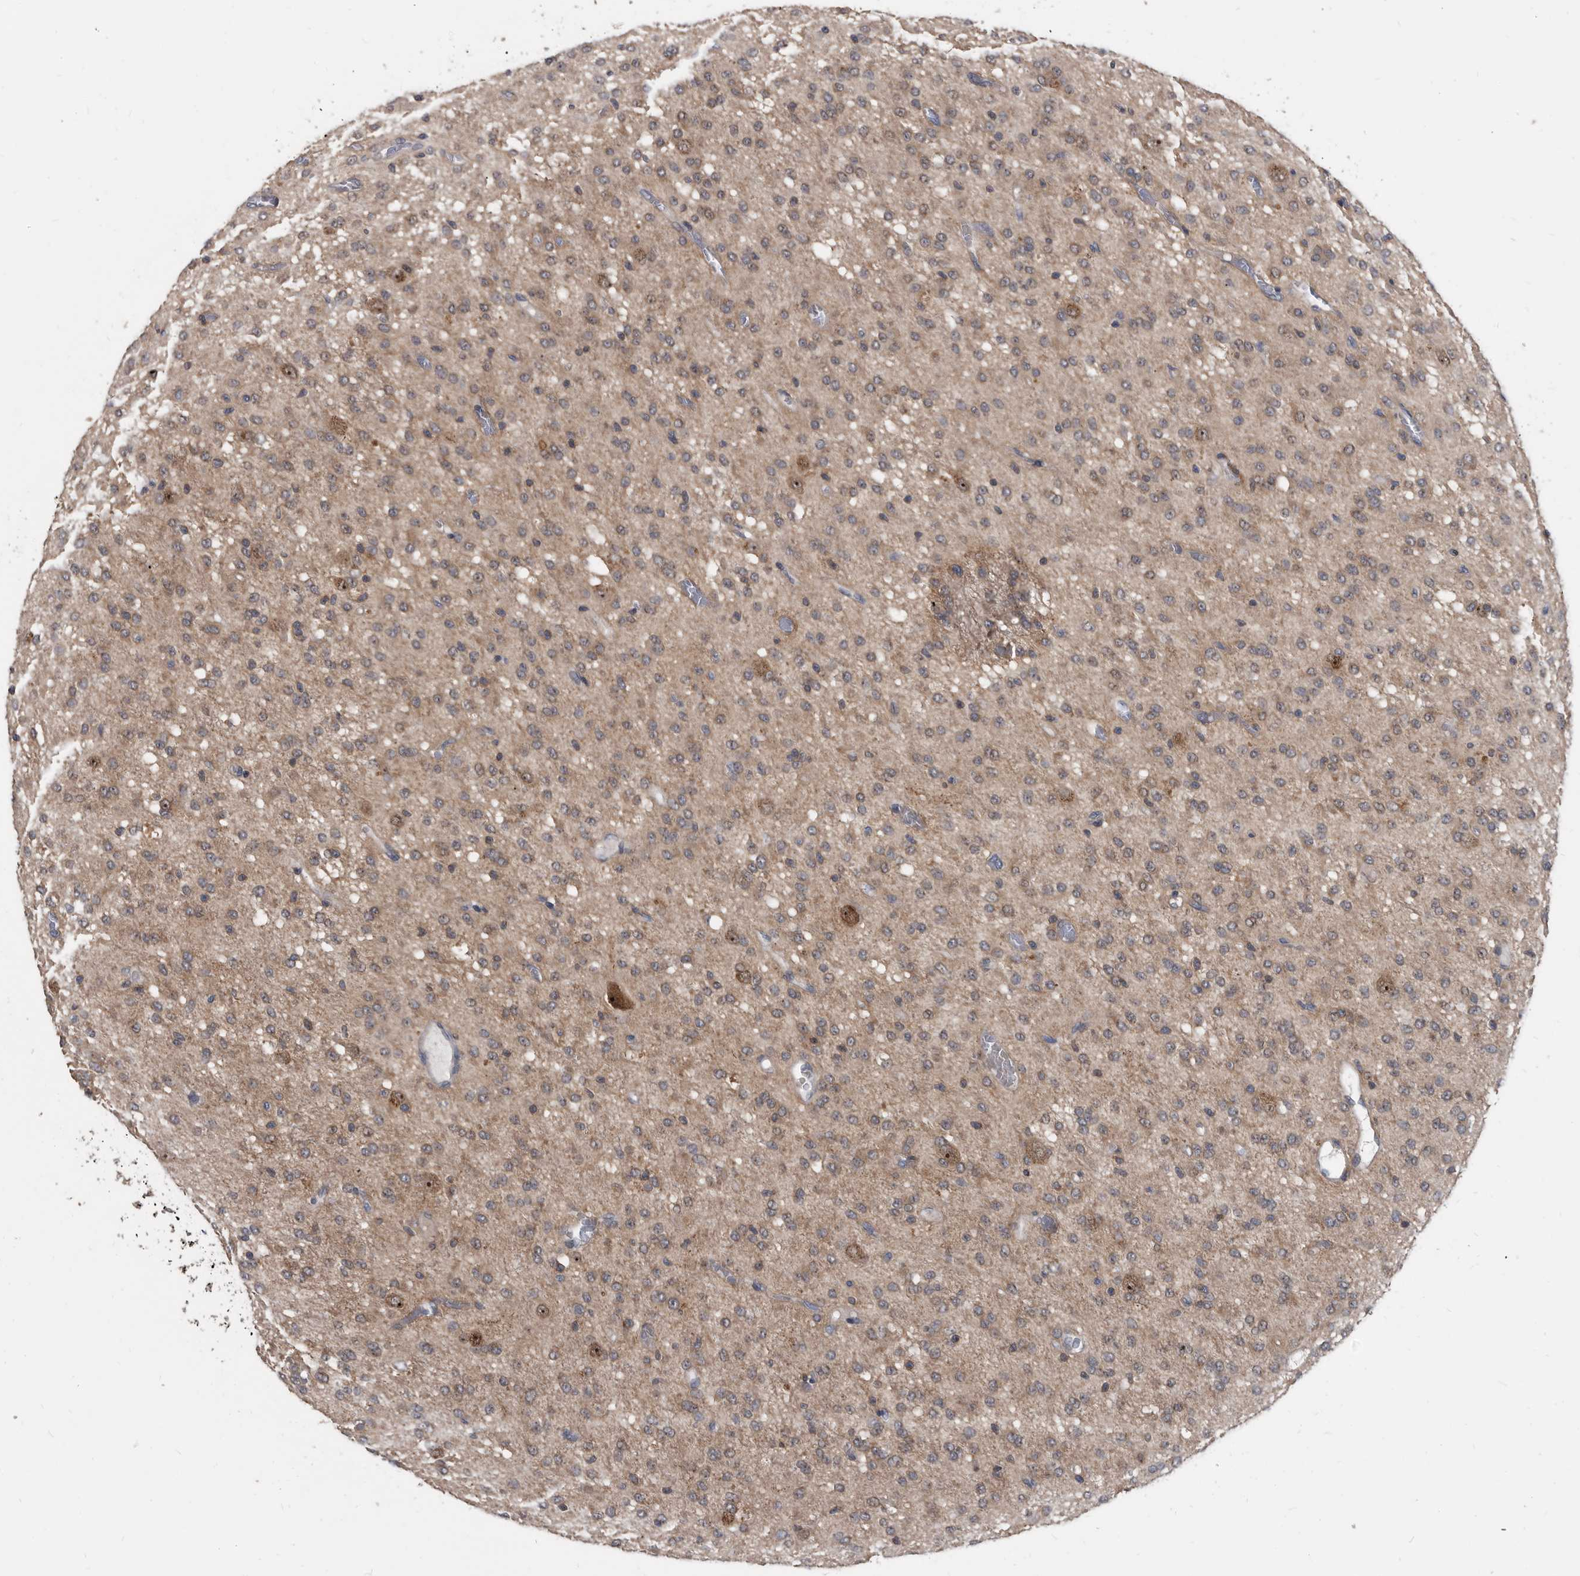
{"staining": {"intensity": "negative", "quantity": "none", "location": "none"}, "tissue": "glioma", "cell_type": "Tumor cells", "image_type": "cancer", "snomed": [{"axis": "morphology", "description": "Glioma, malignant, High grade"}, {"axis": "topography", "description": "Brain"}], "caption": "Glioma was stained to show a protein in brown. There is no significant expression in tumor cells.", "gene": "APEH", "patient": {"sex": "female", "age": 59}}